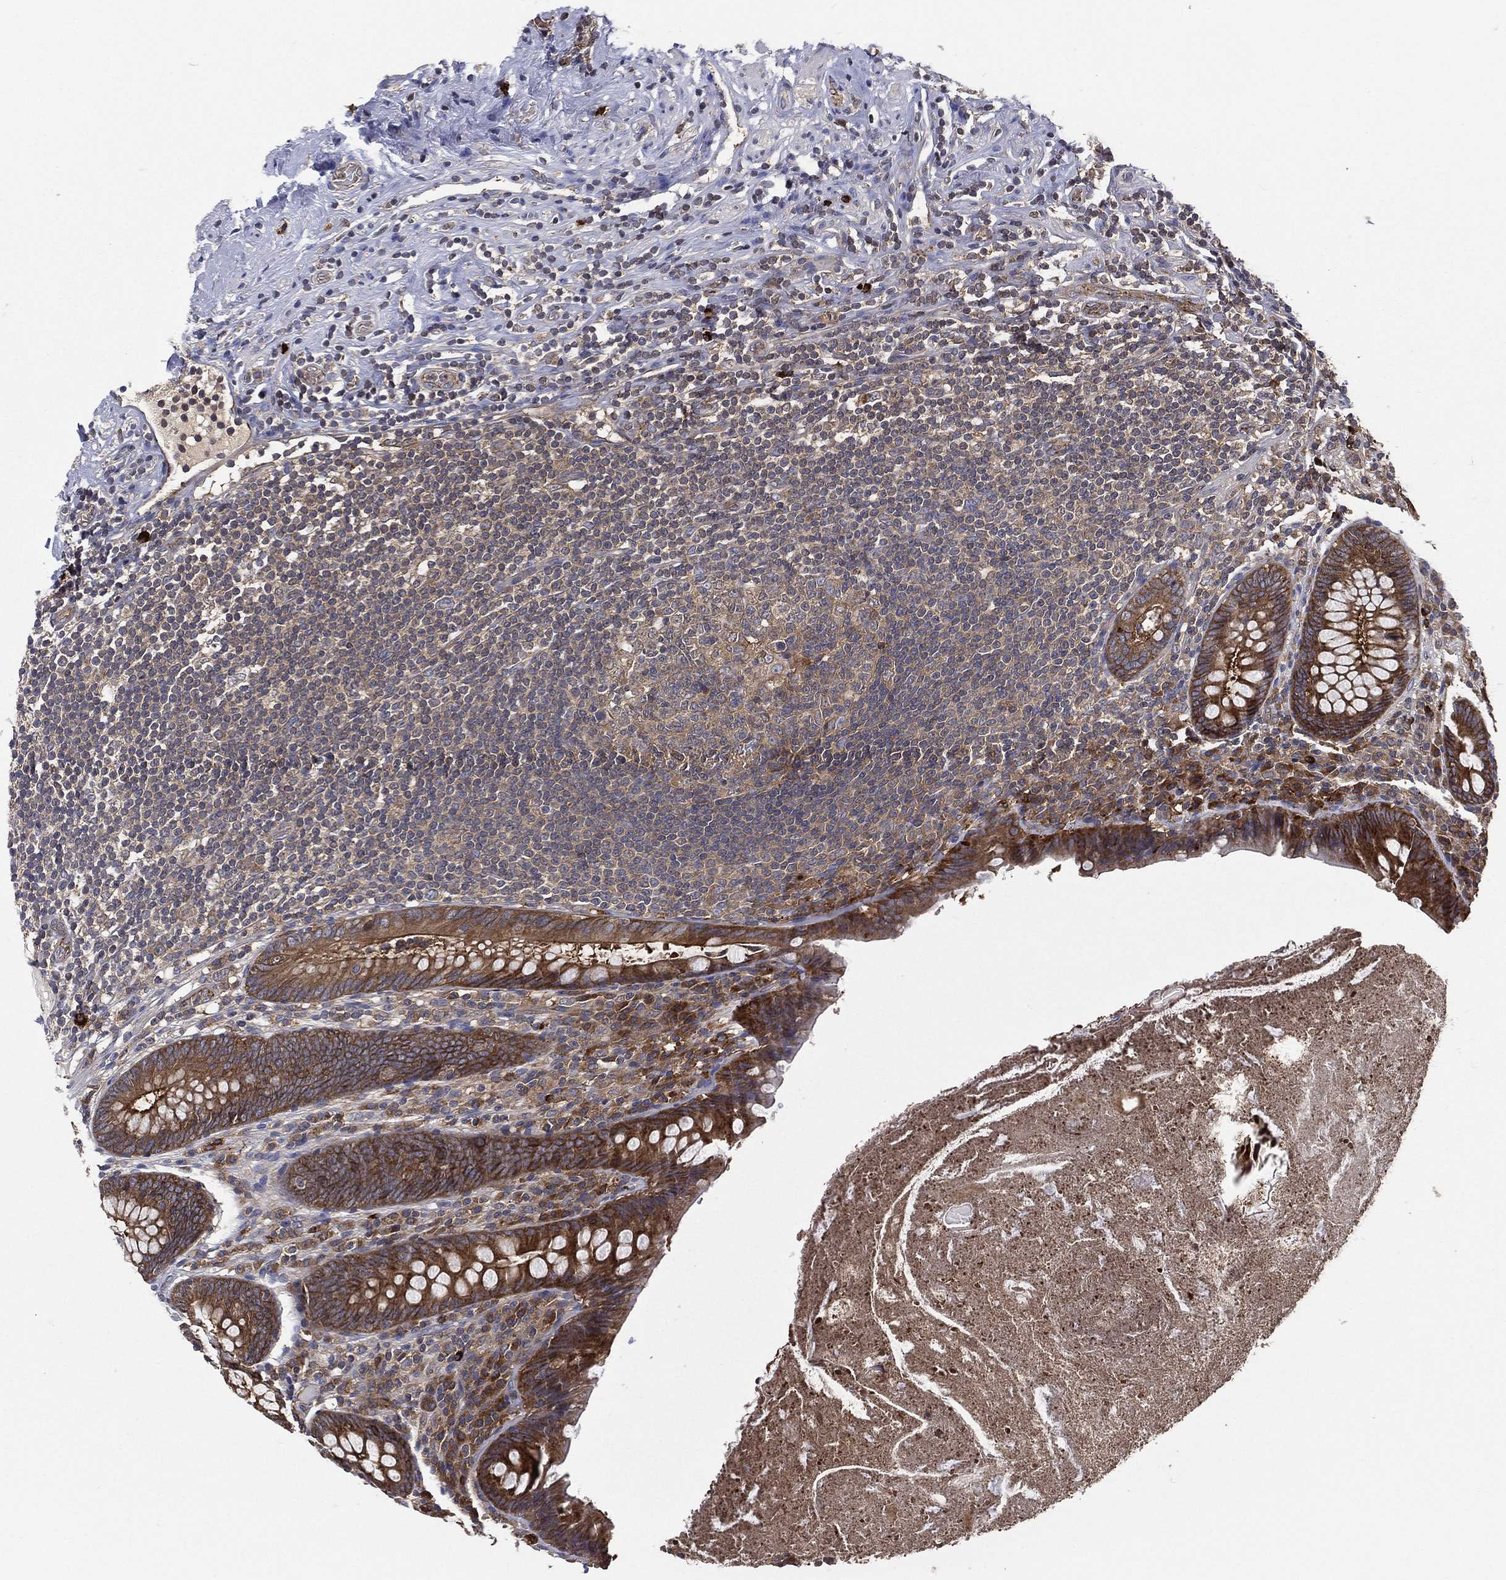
{"staining": {"intensity": "strong", "quantity": "25%-75%", "location": "cytoplasmic/membranous"}, "tissue": "appendix", "cell_type": "Glandular cells", "image_type": "normal", "snomed": [{"axis": "morphology", "description": "Normal tissue, NOS"}, {"axis": "topography", "description": "Appendix"}], "caption": "A histopathology image showing strong cytoplasmic/membranous positivity in about 25%-75% of glandular cells in unremarkable appendix, as visualized by brown immunohistochemical staining.", "gene": "SMPD3", "patient": {"sex": "male", "age": 47}}